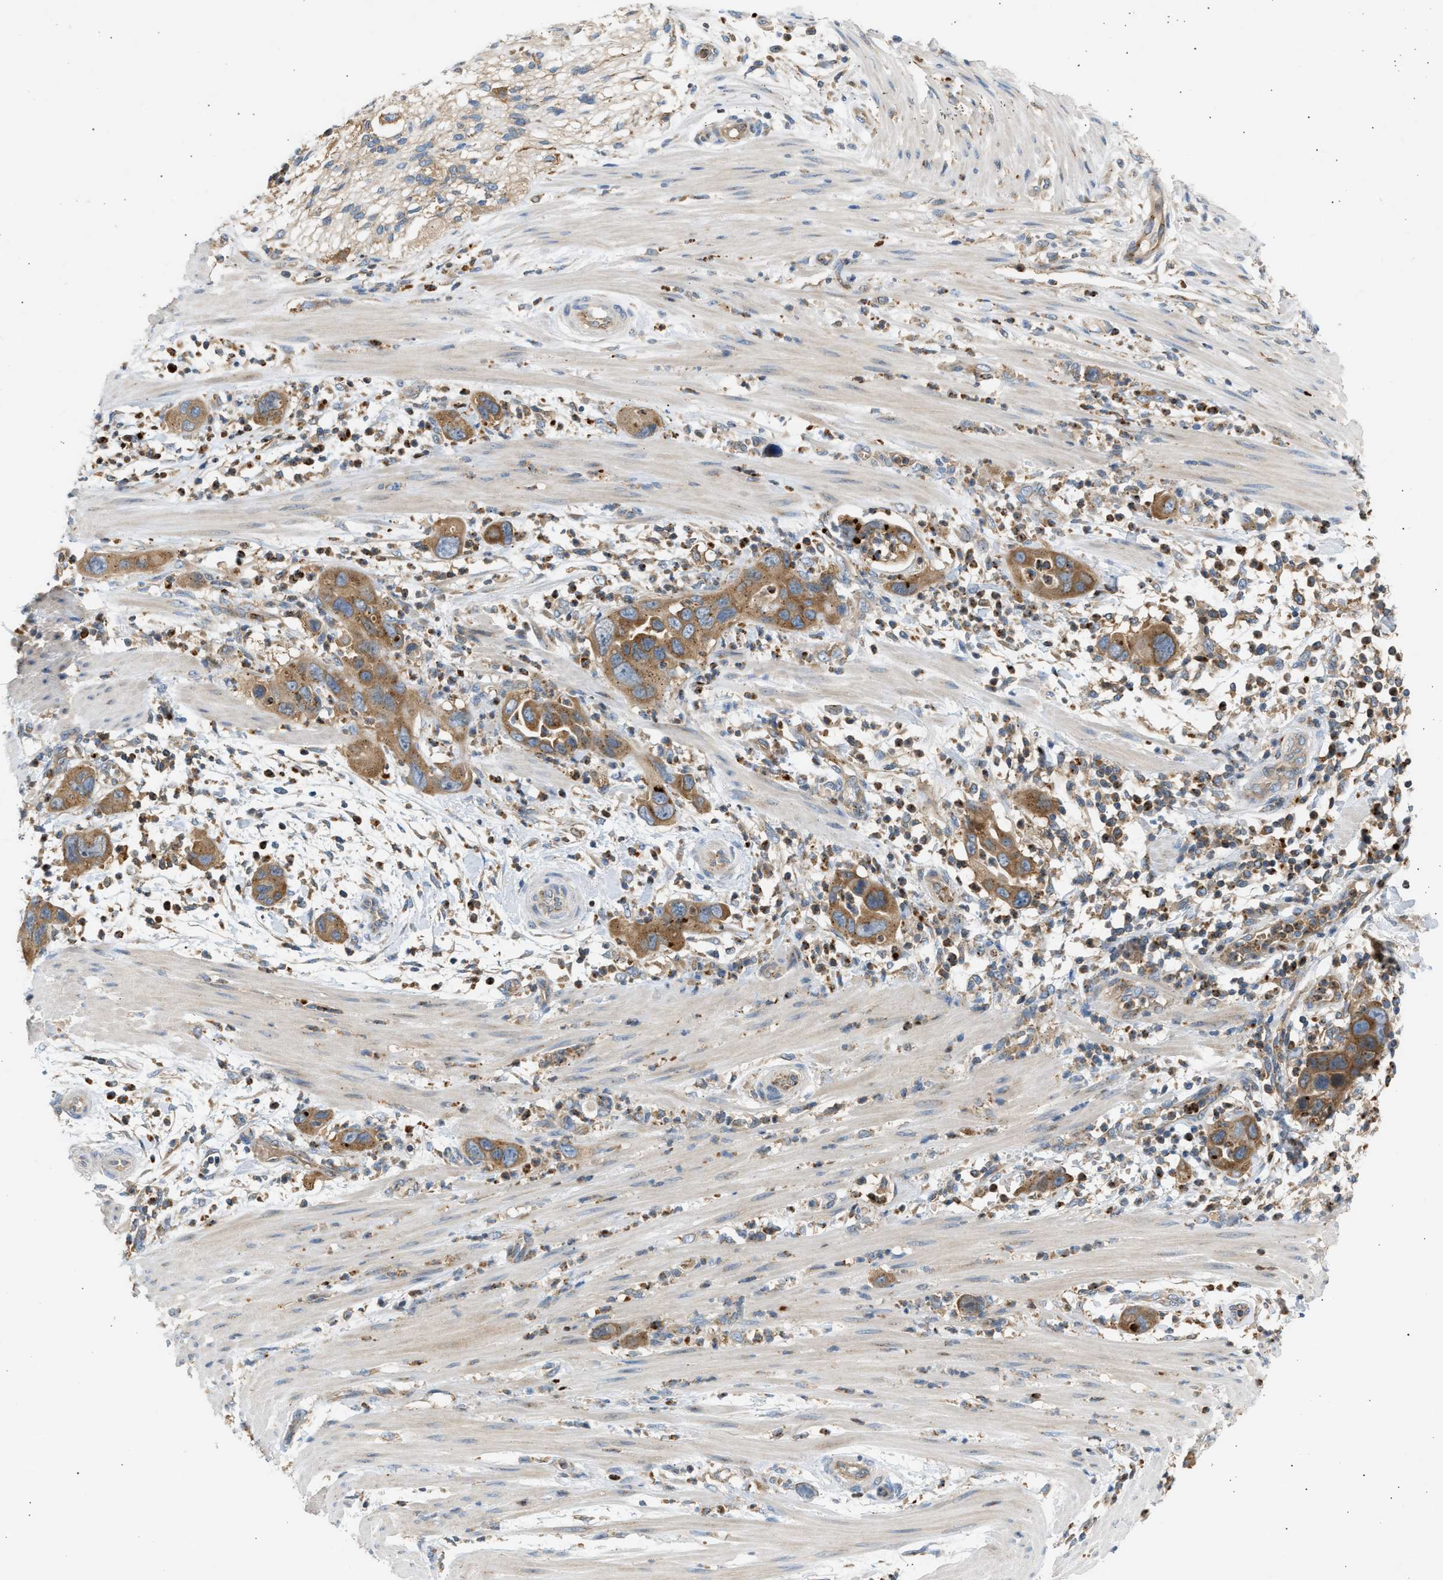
{"staining": {"intensity": "moderate", "quantity": ">75%", "location": "cytoplasmic/membranous"}, "tissue": "pancreatic cancer", "cell_type": "Tumor cells", "image_type": "cancer", "snomed": [{"axis": "morphology", "description": "Adenocarcinoma, NOS"}, {"axis": "topography", "description": "Pancreas"}], "caption": "This is a histology image of IHC staining of pancreatic adenocarcinoma, which shows moderate expression in the cytoplasmic/membranous of tumor cells.", "gene": "TRIM50", "patient": {"sex": "female", "age": 71}}